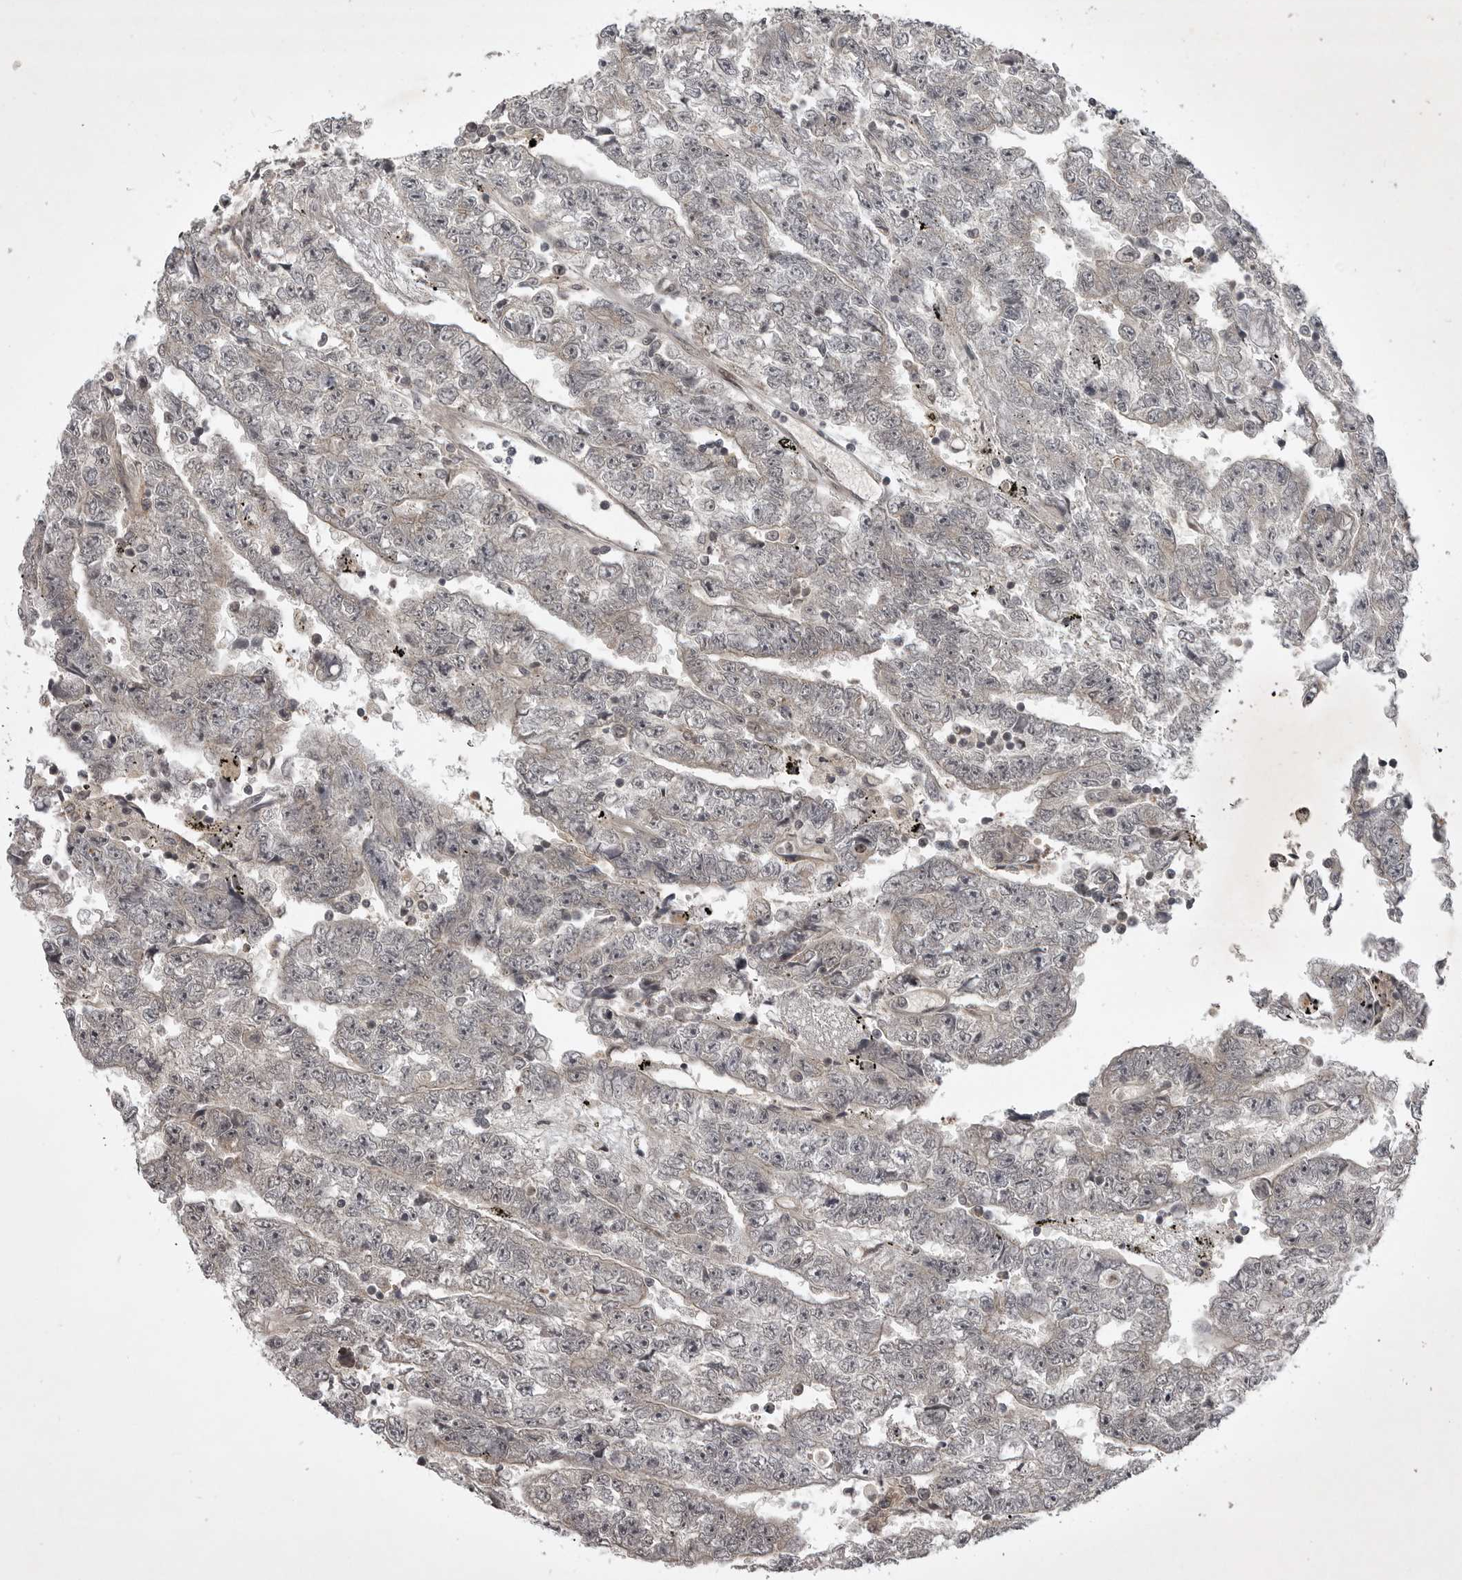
{"staining": {"intensity": "negative", "quantity": "none", "location": "none"}, "tissue": "testis cancer", "cell_type": "Tumor cells", "image_type": "cancer", "snomed": [{"axis": "morphology", "description": "Carcinoma, Embryonal, NOS"}, {"axis": "topography", "description": "Testis"}], "caption": "Immunohistochemistry (IHC) of human testis cancer demonstrates no staining in tumor cells.", "gene": "SNX16", "patient": {"sex": "male", "age": 25}}